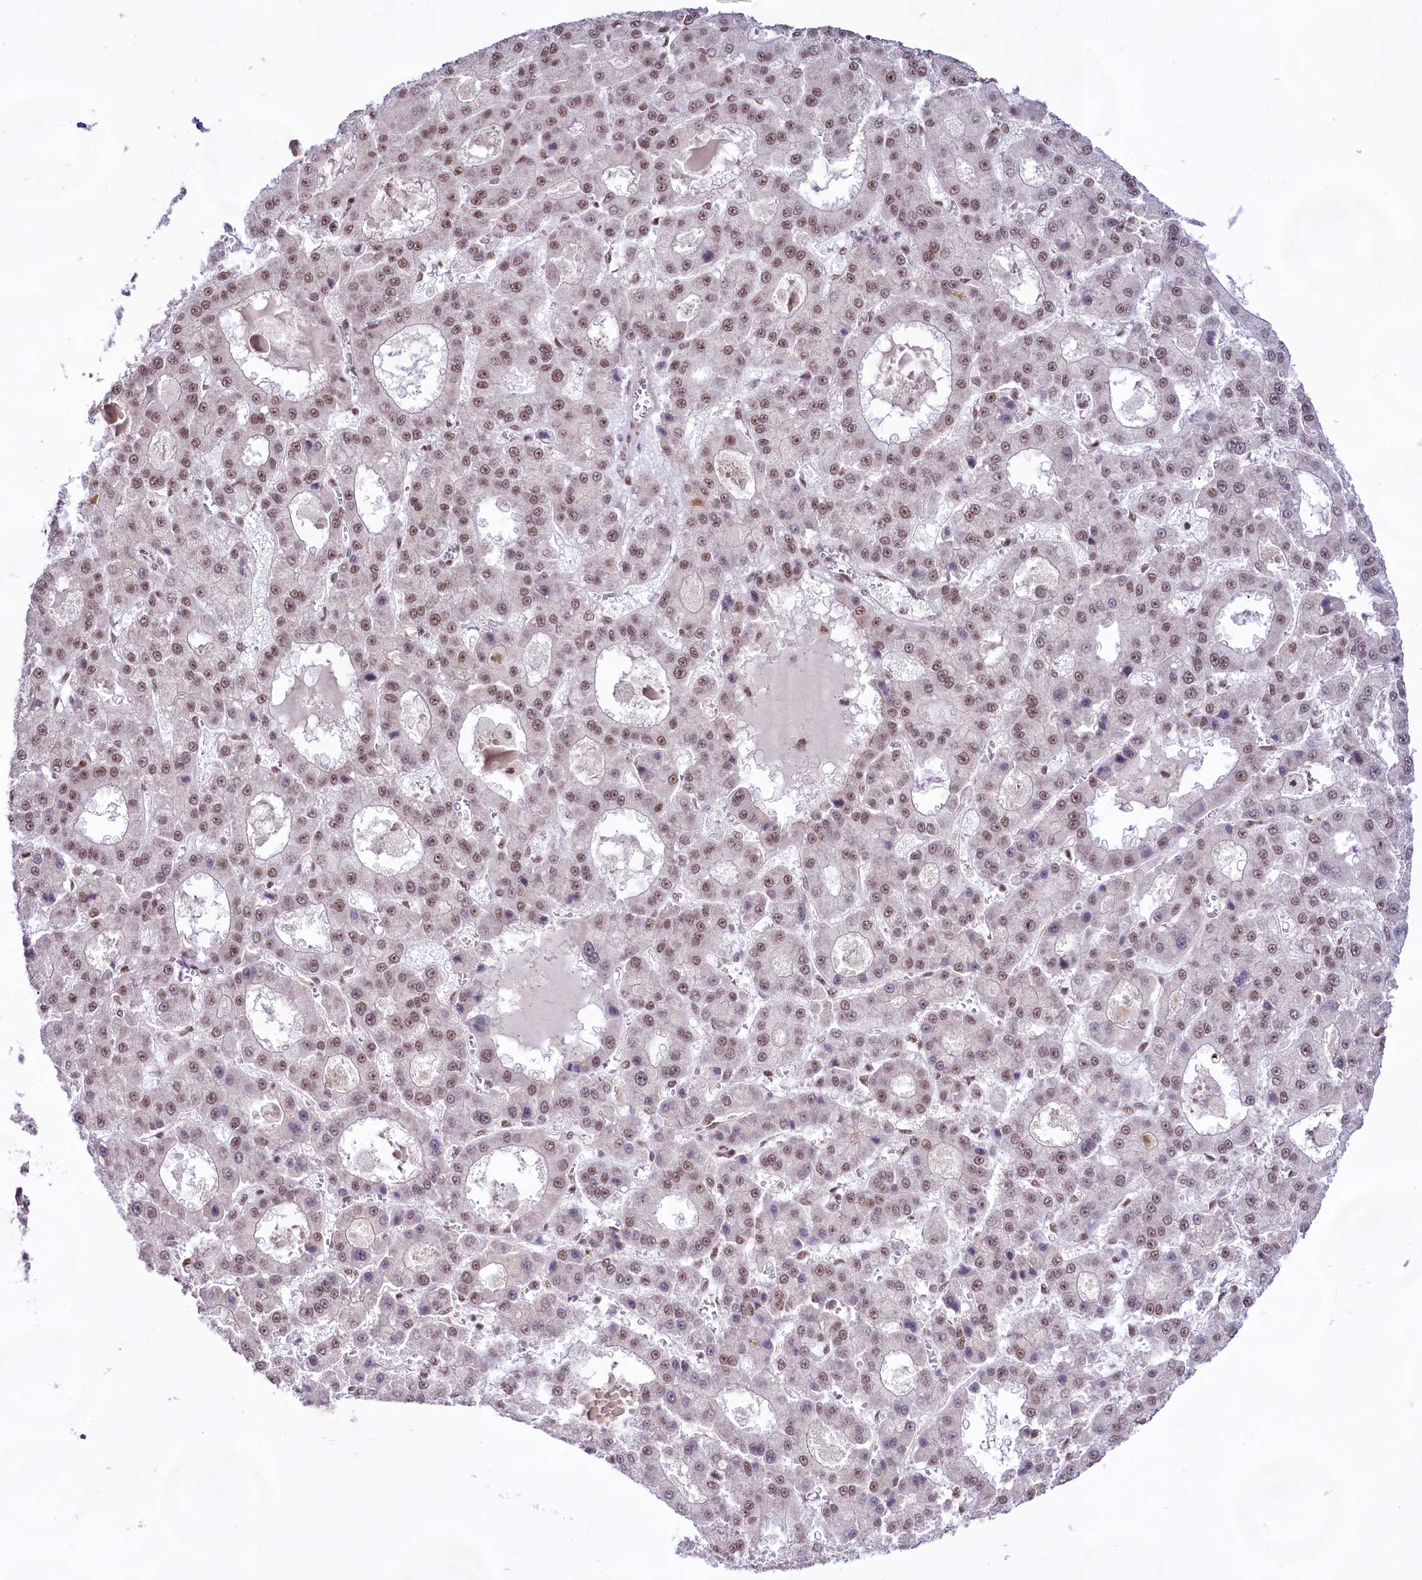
{"staining": {"intensity": "moderate", "quantity": "25%-75%", "location": "nuclear"}, "tissue": "liver cancer", "cell_type": "Tumor cells", "image_type": "cancer", "snomed": [{"axis": "morphology", "description": "Carcinoma, Hepatocellular, NOS"}, {"axis": "topography", "description": "Liver"}], "caption": "Moderate nuclear positivity is appreciated in approximately 25%-75% of tumor cells in liver cancer (hepatocellular carcinoma).", "gene": "HIRA", "patient": {"sex": "male", "age": 70}}